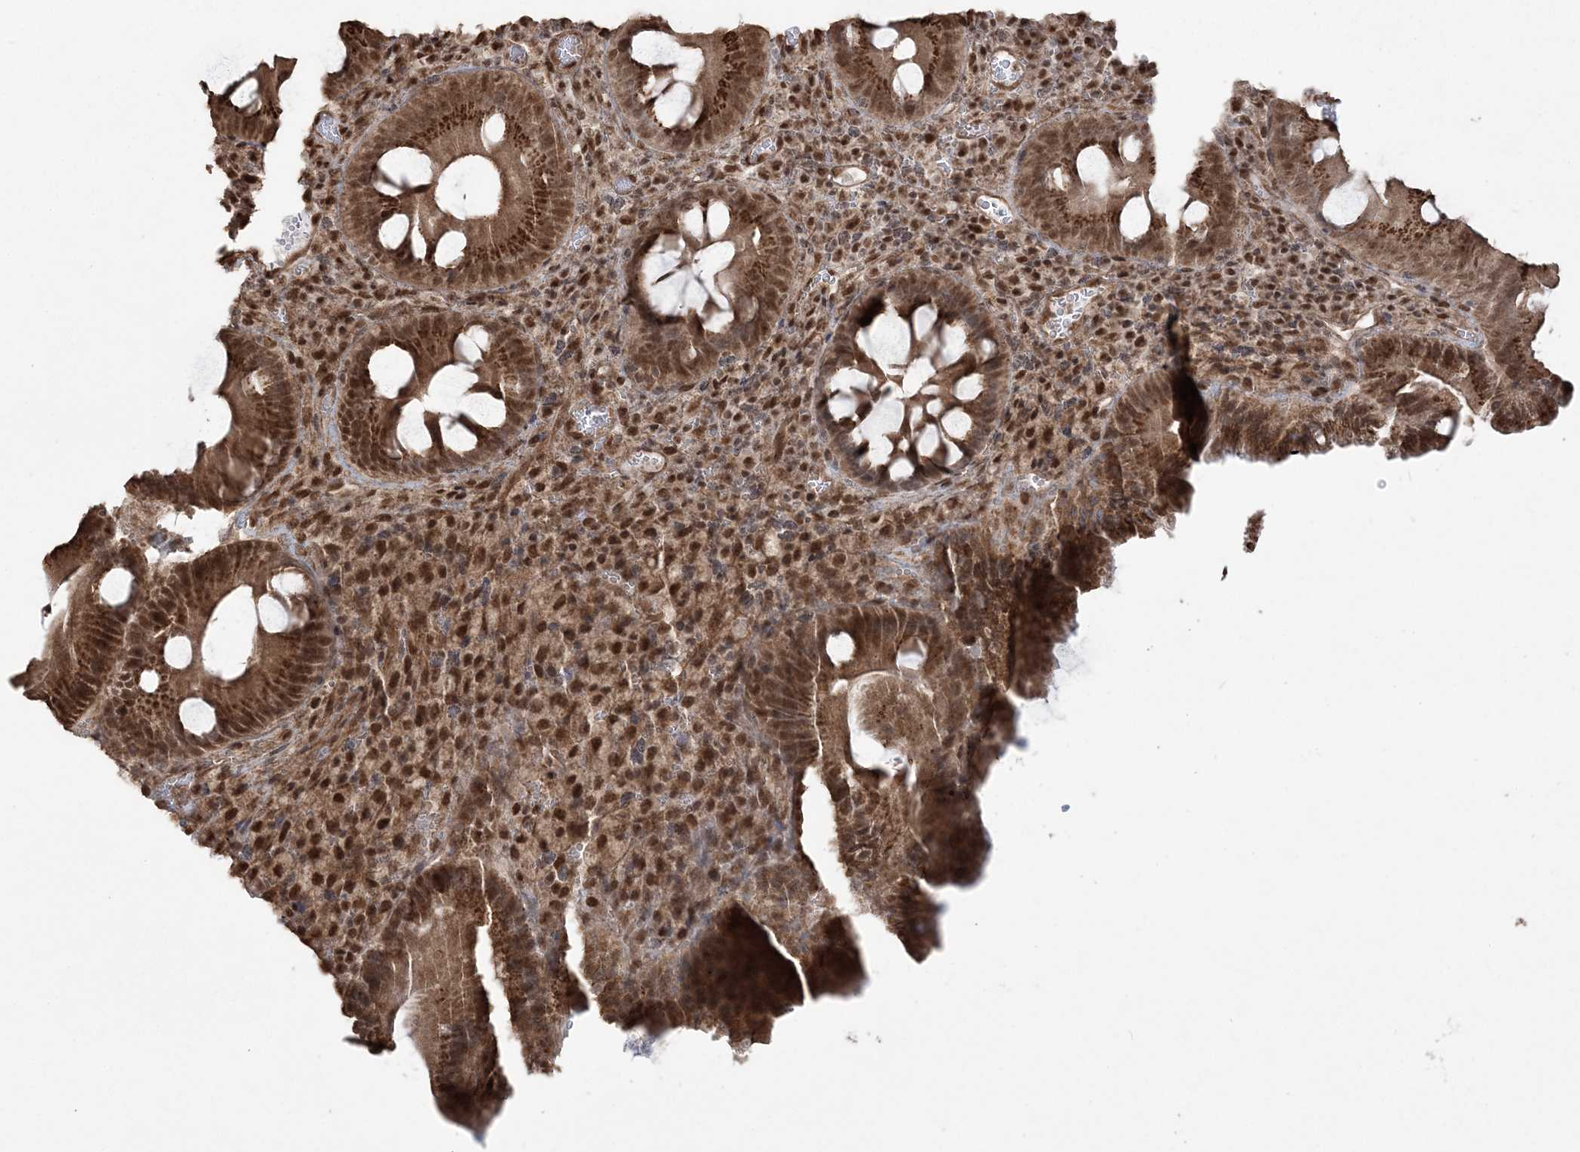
{"staining": {"intensity": "strong", "quantity": ">75%", "location": "cytoplasmic/membranous,nuclear"}, "tissue": "colorectal cancer", "cell_type": "Tumor cells", "image_type": "cancer", "snomed": [{"axis": "morphology", "description": "Adenocarcinoma, NOS"}, {"axis": "topography", "description": "Colon"}], "caption": "This photomicrograph reveals immunohistochemistry (IHC) staining of human colorectal cancer, with high strong cytoplasmic/membranous and nuclear expression in approximately >75% of tumor cells.", "gene": "ZNF839", "patient": {"sex": "female", "age": 66}}